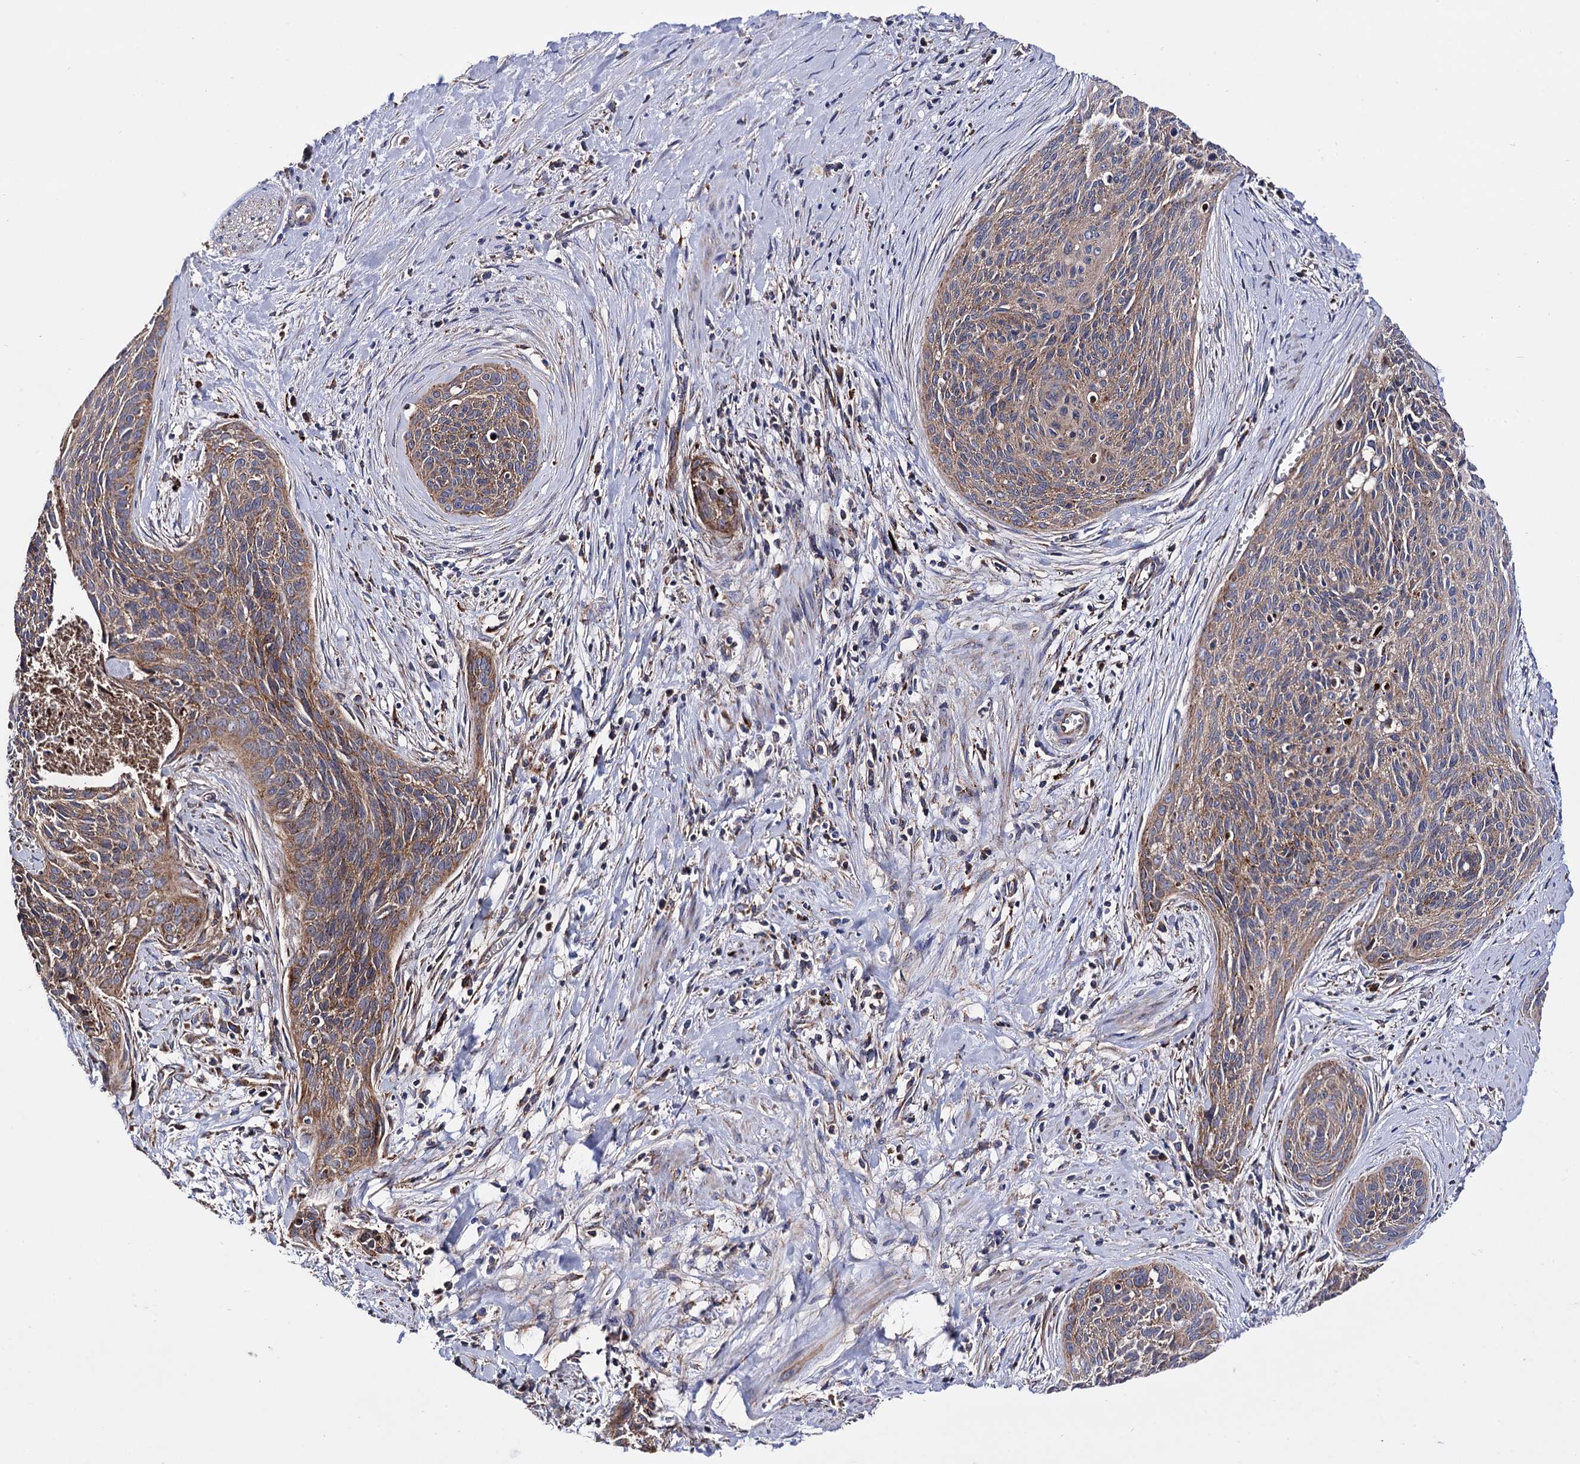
{"staining": {"intensity": "weak", "quantity": ">75%", "location": "cytoplasmic/membranous"}, "tissue": "cervical cancer", "cell_type": "Tumor cells", "image_type": "cancer", "snomed": [{"axis": "morphology", "description": "Squamous cell carcinoma, NOS"}, {"axis": "topography", "description": "Cervix"}], "caption": "Cervical cancer (squamous cell carcinoma) was stained to show a protein in brown. There is low levels of weak cytoplasmic/membranous expression in about >75% of tumor cells. The protein of interest is stained brown, and the nuclei are stained in blue (DAB (3,3'-diaminobenzidine) IHC with brightfield microscopy, high magnification).", "gene": "IQCH", "patient": {"sex": "female", "age": 55}}